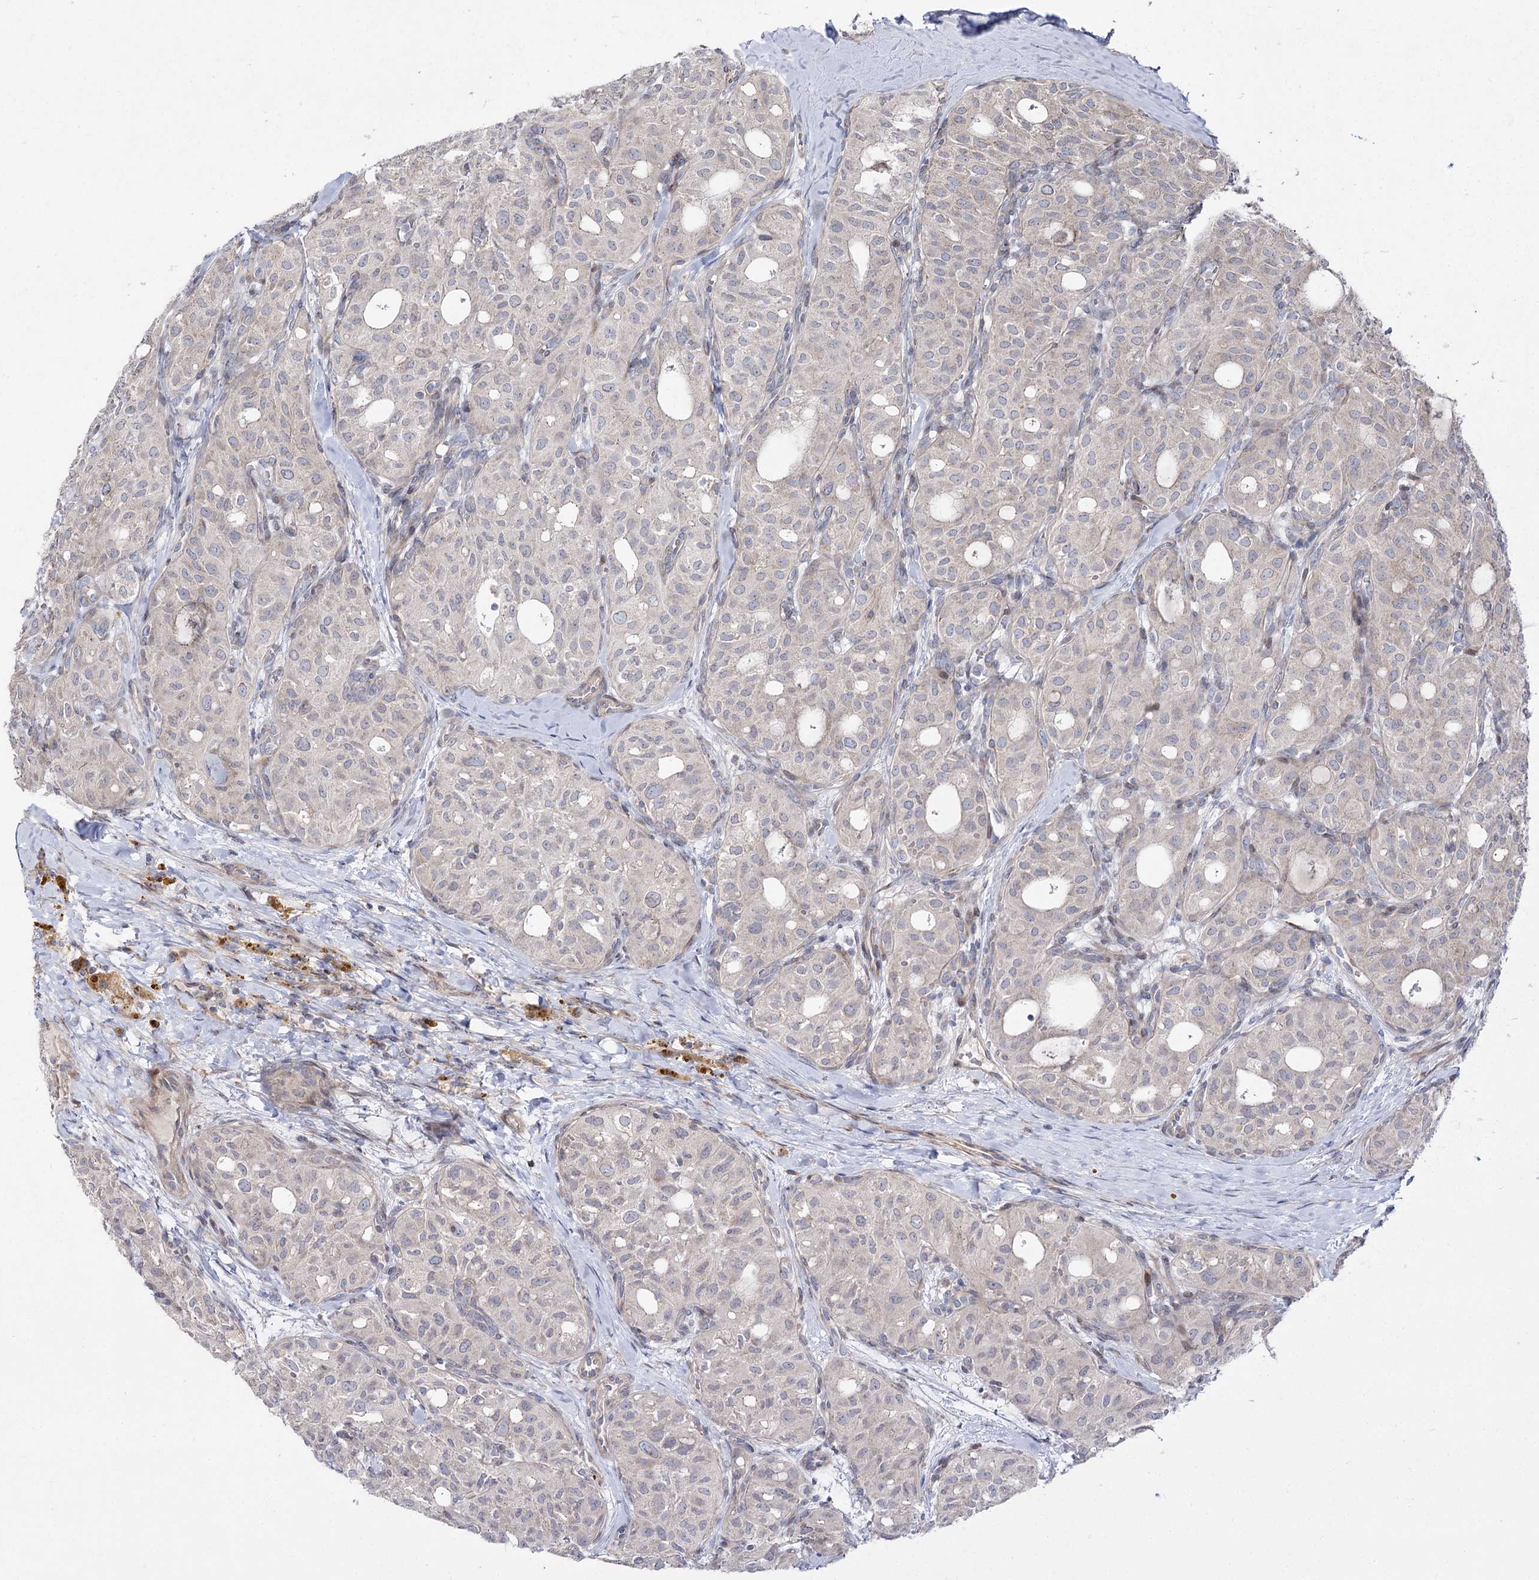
{"staining": {"intensity": "negative", "quantity": "none", "location": "none"}, "tissue": "thyroid cancer", "cell_type": "Tumor cells", "image_type": "cancer", "snomed": [{"axis": "morphology", "description": "Follicular adenoma carcinoma, NOS"}, {"axis": "topography", "description": "Thyroid gland"}], "caption": "Immunohistochemical staining of human thyroid cancer (follicular adenoma carcinoma) displays no significant staining in tumor cells.", "gene": "SH3BP5L", "patient": {"sex": "male", "age": 75}}